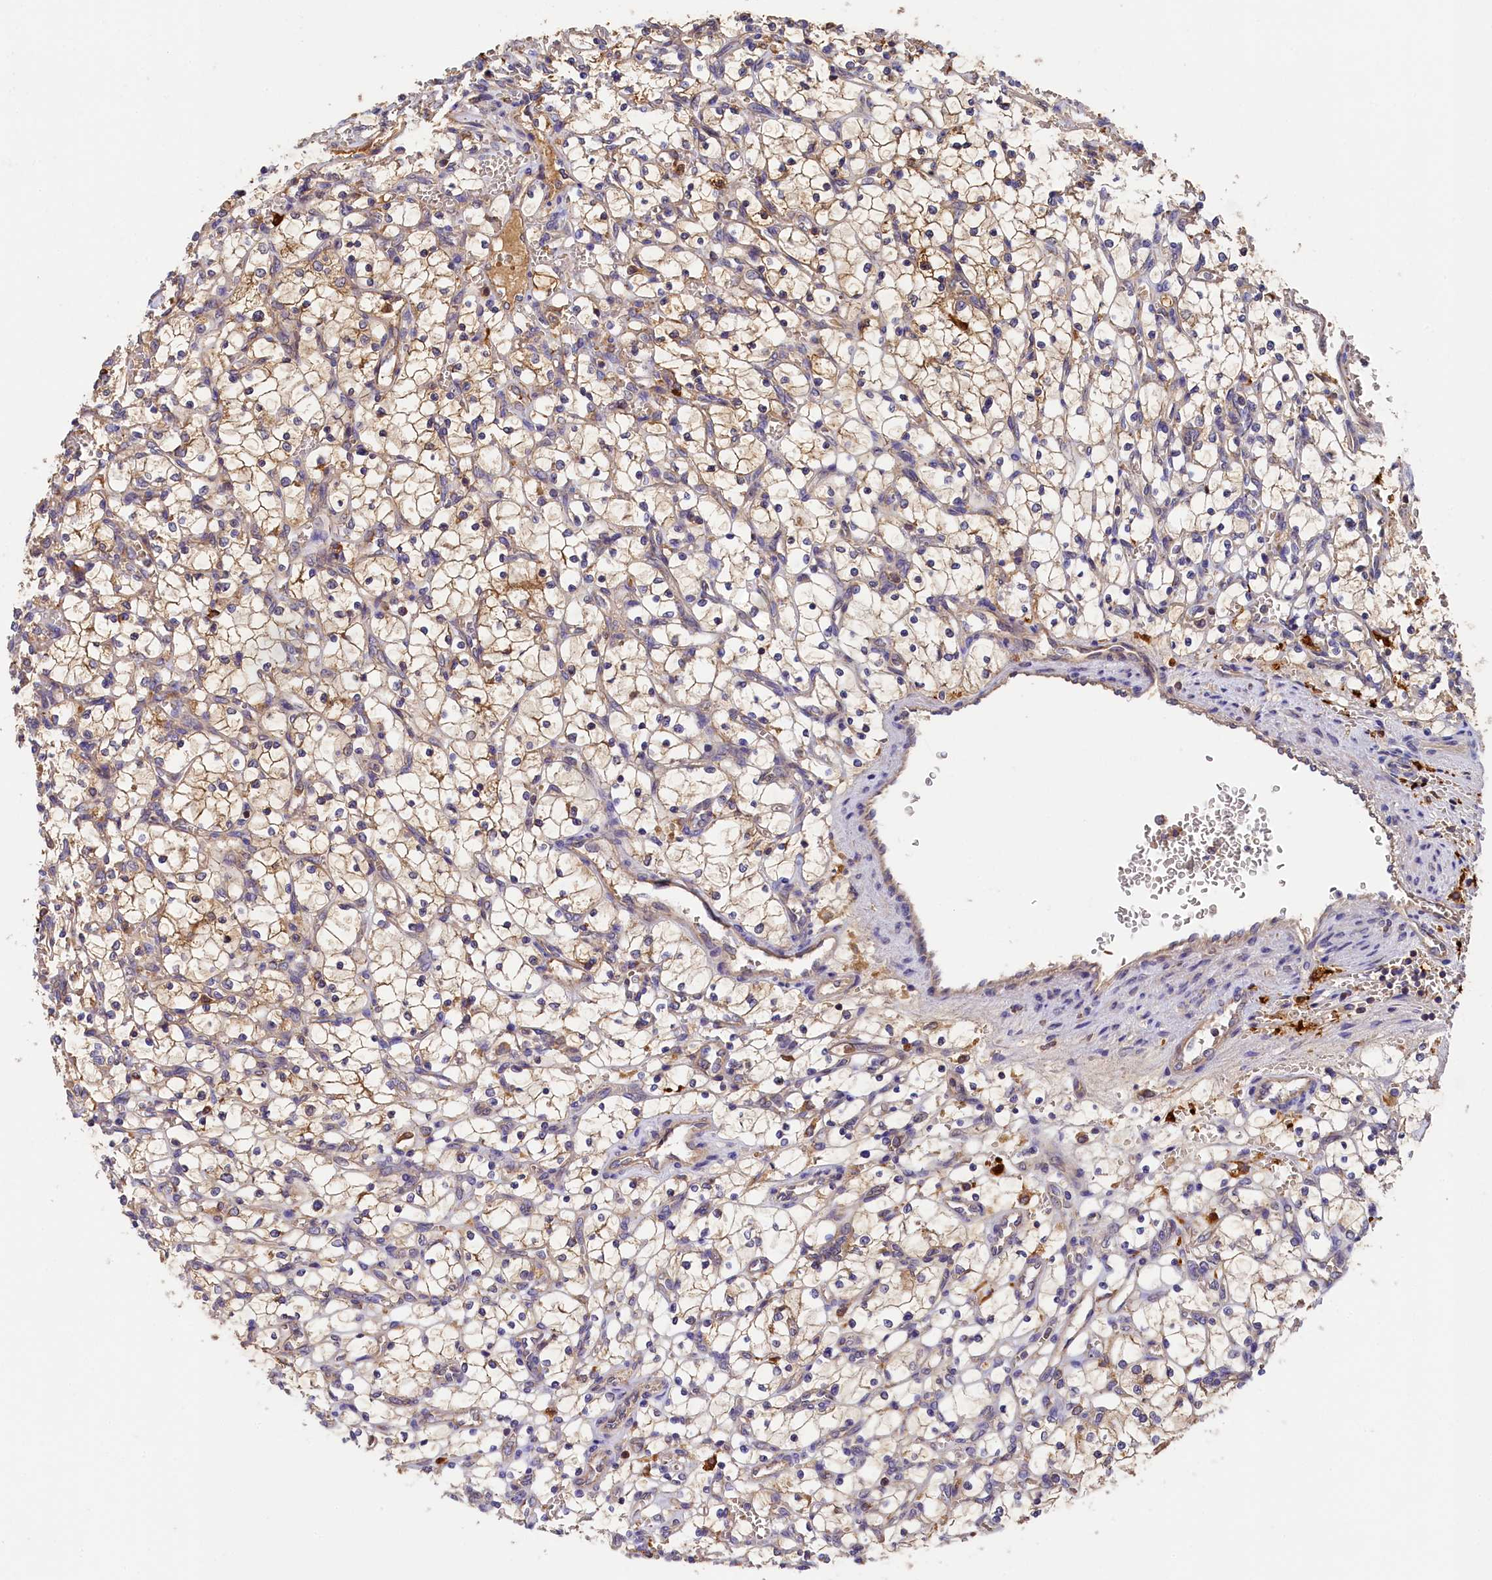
{"staining": {"intensity": "weak", "quantity": ">75%", "location": "cytoplasmic/membranous"}, "tissue": "renal cancer", "cell_type": "Tumor cells", "image_type": "cancer", "snomed": [{"axis": "morphology", "description": "Adenocarcinoma, NOS"}, {"axis": "topography", "description": "Kidney"}], "caption": "Immunohistochemical staining of renal cancer (adenocarcinoma) displays weak cytoplasmic/membranous protein staining in about >75% of tumor cells. The staining is performed using DAB (3,3'-diaminobenzidine) brown chromogen to label protein expression. The nuclei are counter-stained blue using hematoxylin.", "gene": "SEC31B", "patient": {"sex": "female", "age": 69}}